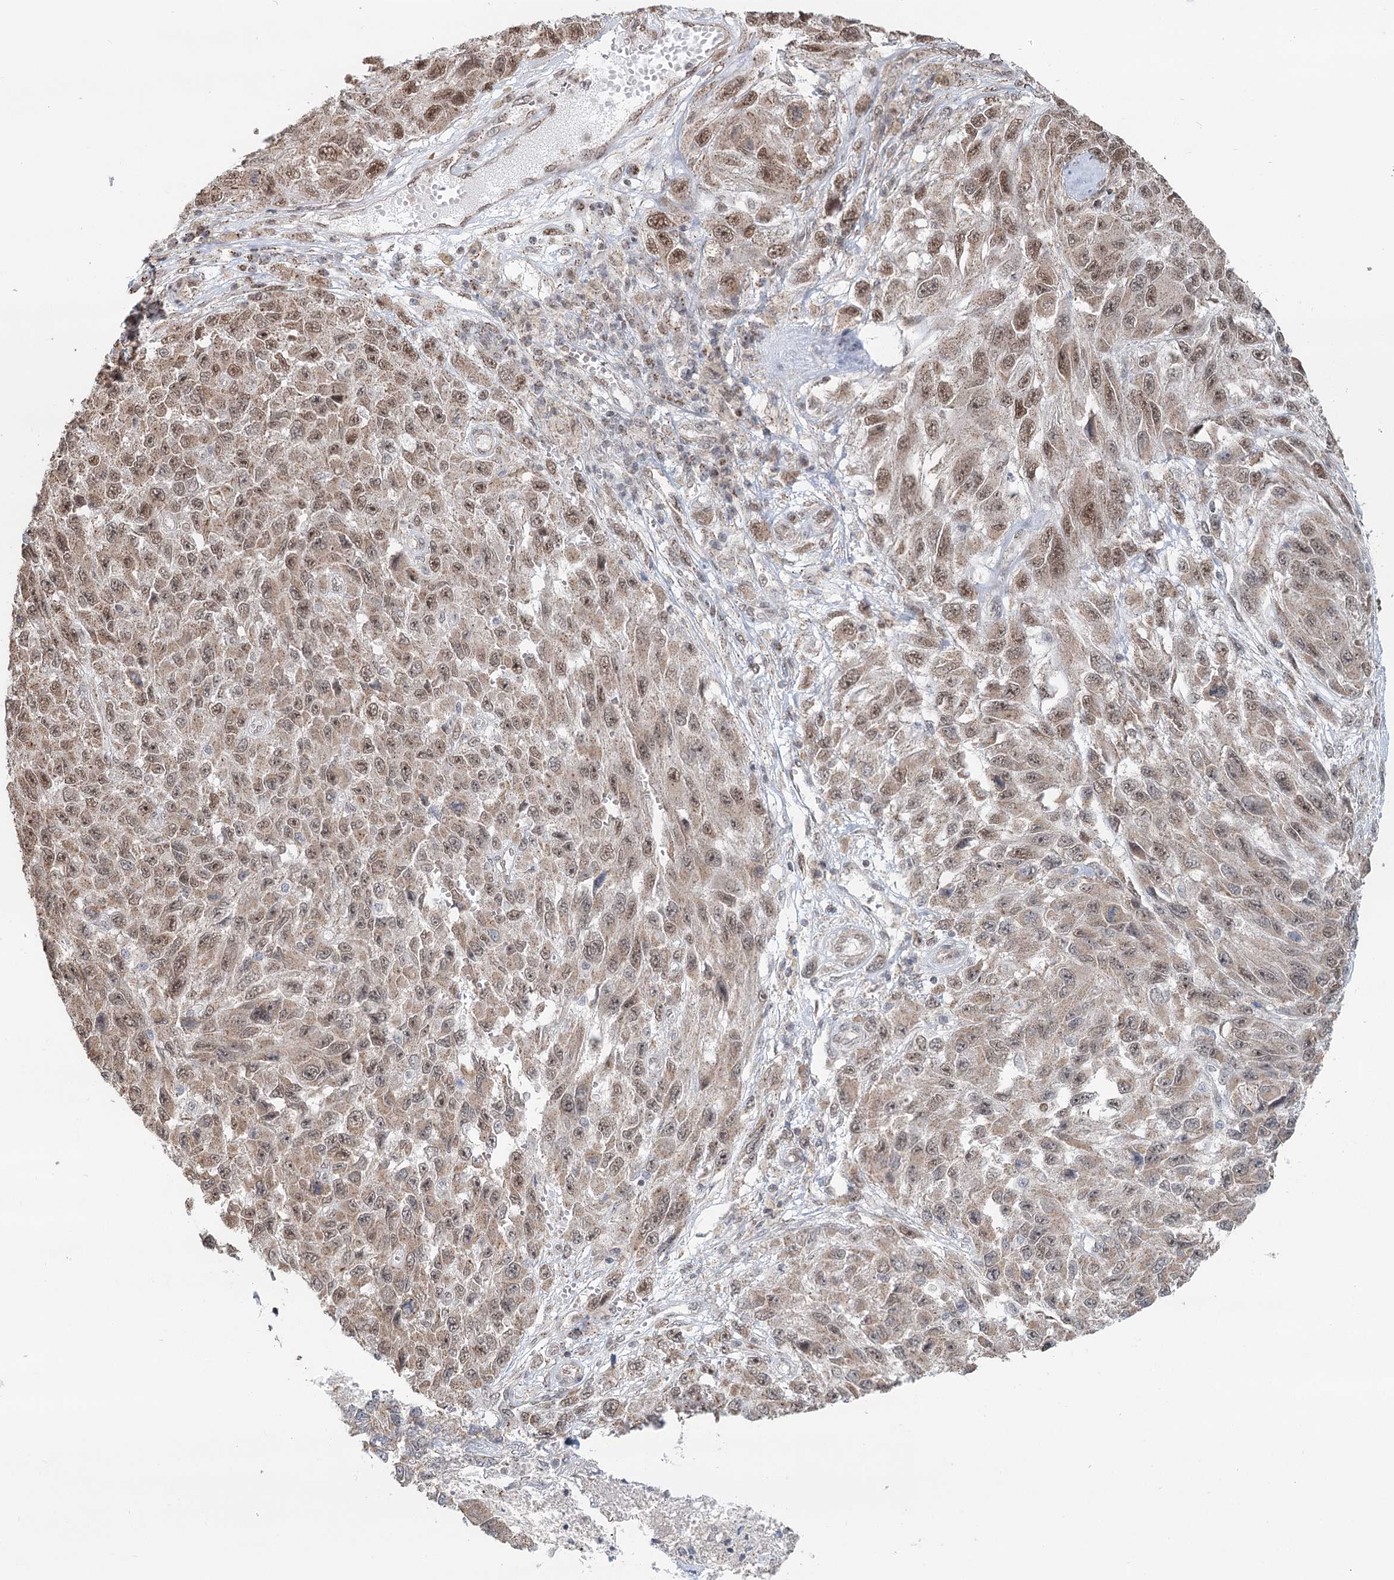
{"staining": {"intensity": "moderate", "quantity": "25%-75%", "location": "cytoplasmic/membranous,nuclear"}, "tissue": "melanoma", "cell_type": "Tumor cells", "image_type": "cancer", "snomed": [{"axis": "morphology", "description": "Normal tissue, NOS"}, {"axis": "morphology", "description": "Malignant melanoma, NOS"}, {"axis": "topography", "description": "Skin"}], "caption": "Immunohistochemistry (IHC) staining of melanoma, which exhibits medium levels of moderate cytoplasmic/membranous and nuclear positivity in approximately 25%-75% of tumor cells indicating moderate cytoplasmic/membranous and nuclear protein staining. The staining was performed using DAB (brown) for protein detection and nuclei were counterstained in hematoxylin (blue).", "gene": "GPALPP1", "patient": {"sex": "female", "age": 96}}